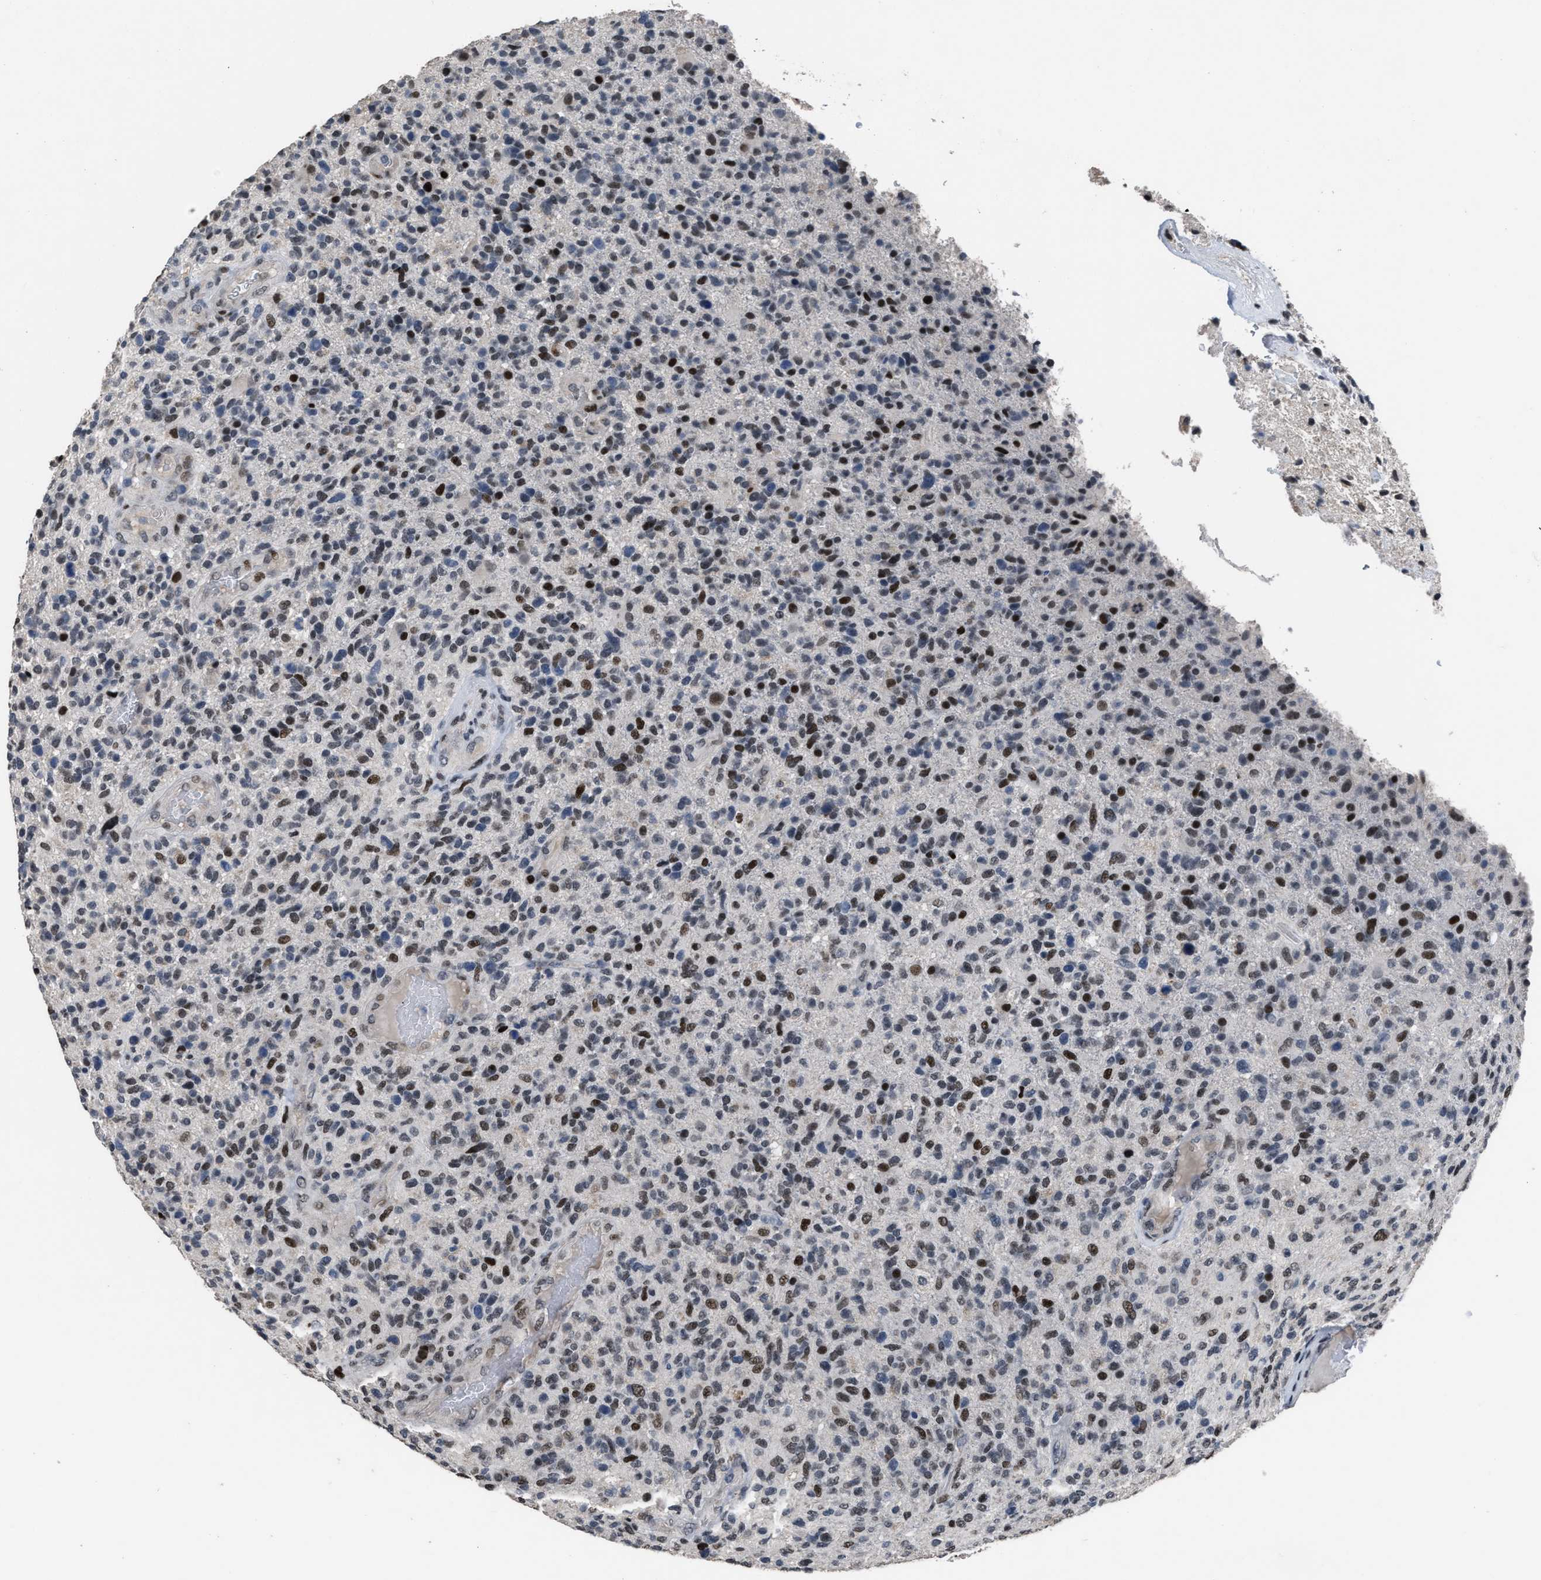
{"staining": {"intensity": "strong", "quantity": "25%-75%", "location": "nuclear"}, "tissue": "glioma", "cell_type": "Tumor cells", "image_type": "cancer", "snomed": [{"axis": "morphology", "description": "Glioma, malignant, High grade"}, {"axis": "topography", "description": "Brain"}], "caption": "Immunohistochemical staining of human glioma reveals strong nuclear protein staining in approximately 25%-75% of tumor cells.", "gene": "SETDB1", "patient": {"sex": "male", "age": 72}}